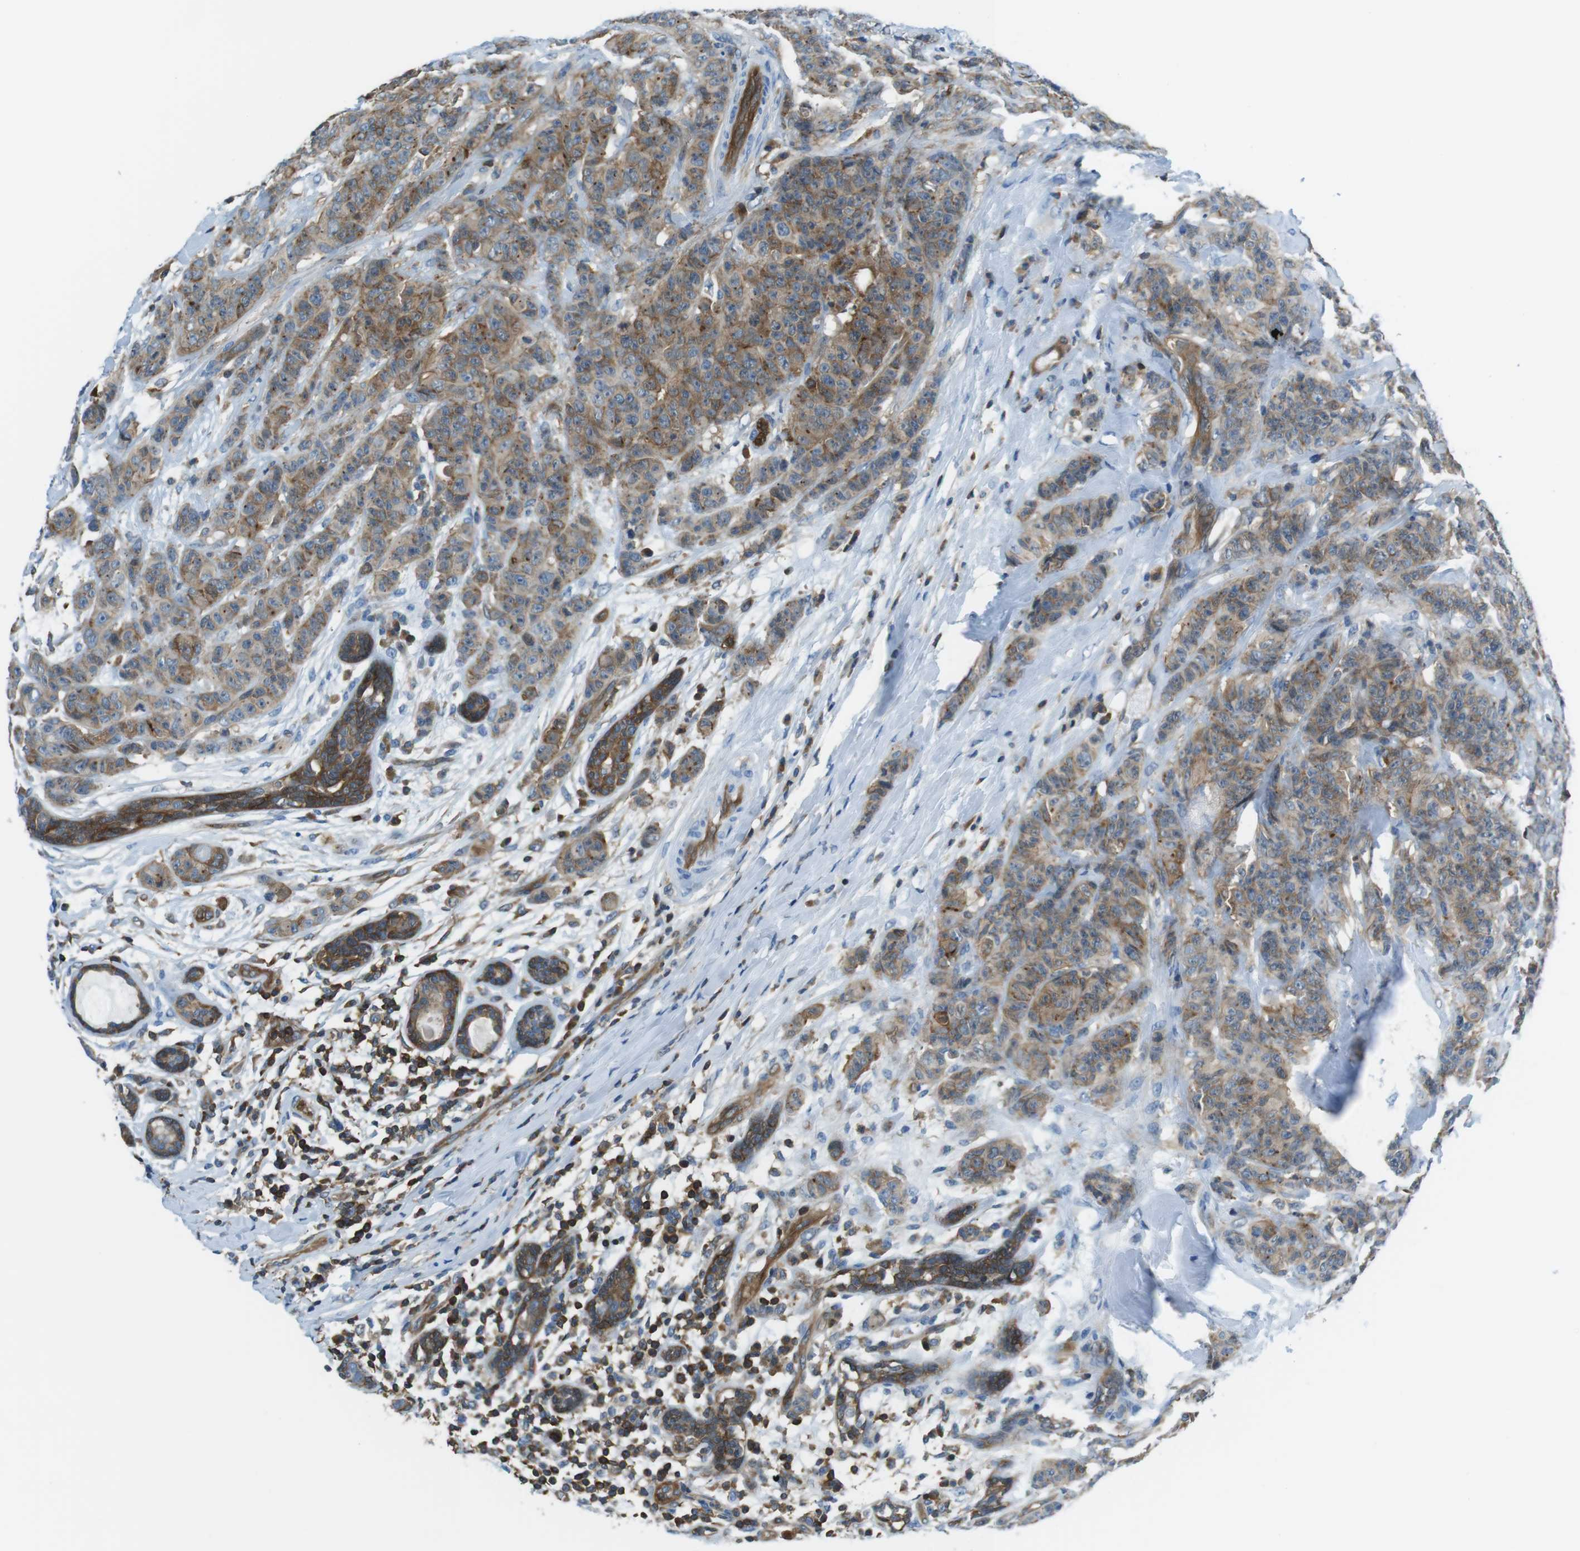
{"staining": {"intensity": "moderate", "quantity": ">75%", "location": "cytoplasmic/membranous"}, "tissue": "breast cancer", "cell_type": "Tumor cells", "image_type": "cancer", "snomed": [{"axis": "morphology", "description": "Normal tissue, NOS"}, {"axis": "morphology", "description": "Duct carcinoma"}, {"axis": "topography", "description": "Breast"}], "caption": "Infiltrating ductal carcinoma (breast) stained with DAB (3,3'-diaminobenzidine) immunohistochemistry displays medium levels of moderate cytoplasmic/membranous staining in about >75% of tumor cells.", "gene": "TES", "patient": {"sex": "female", "age": 40}}